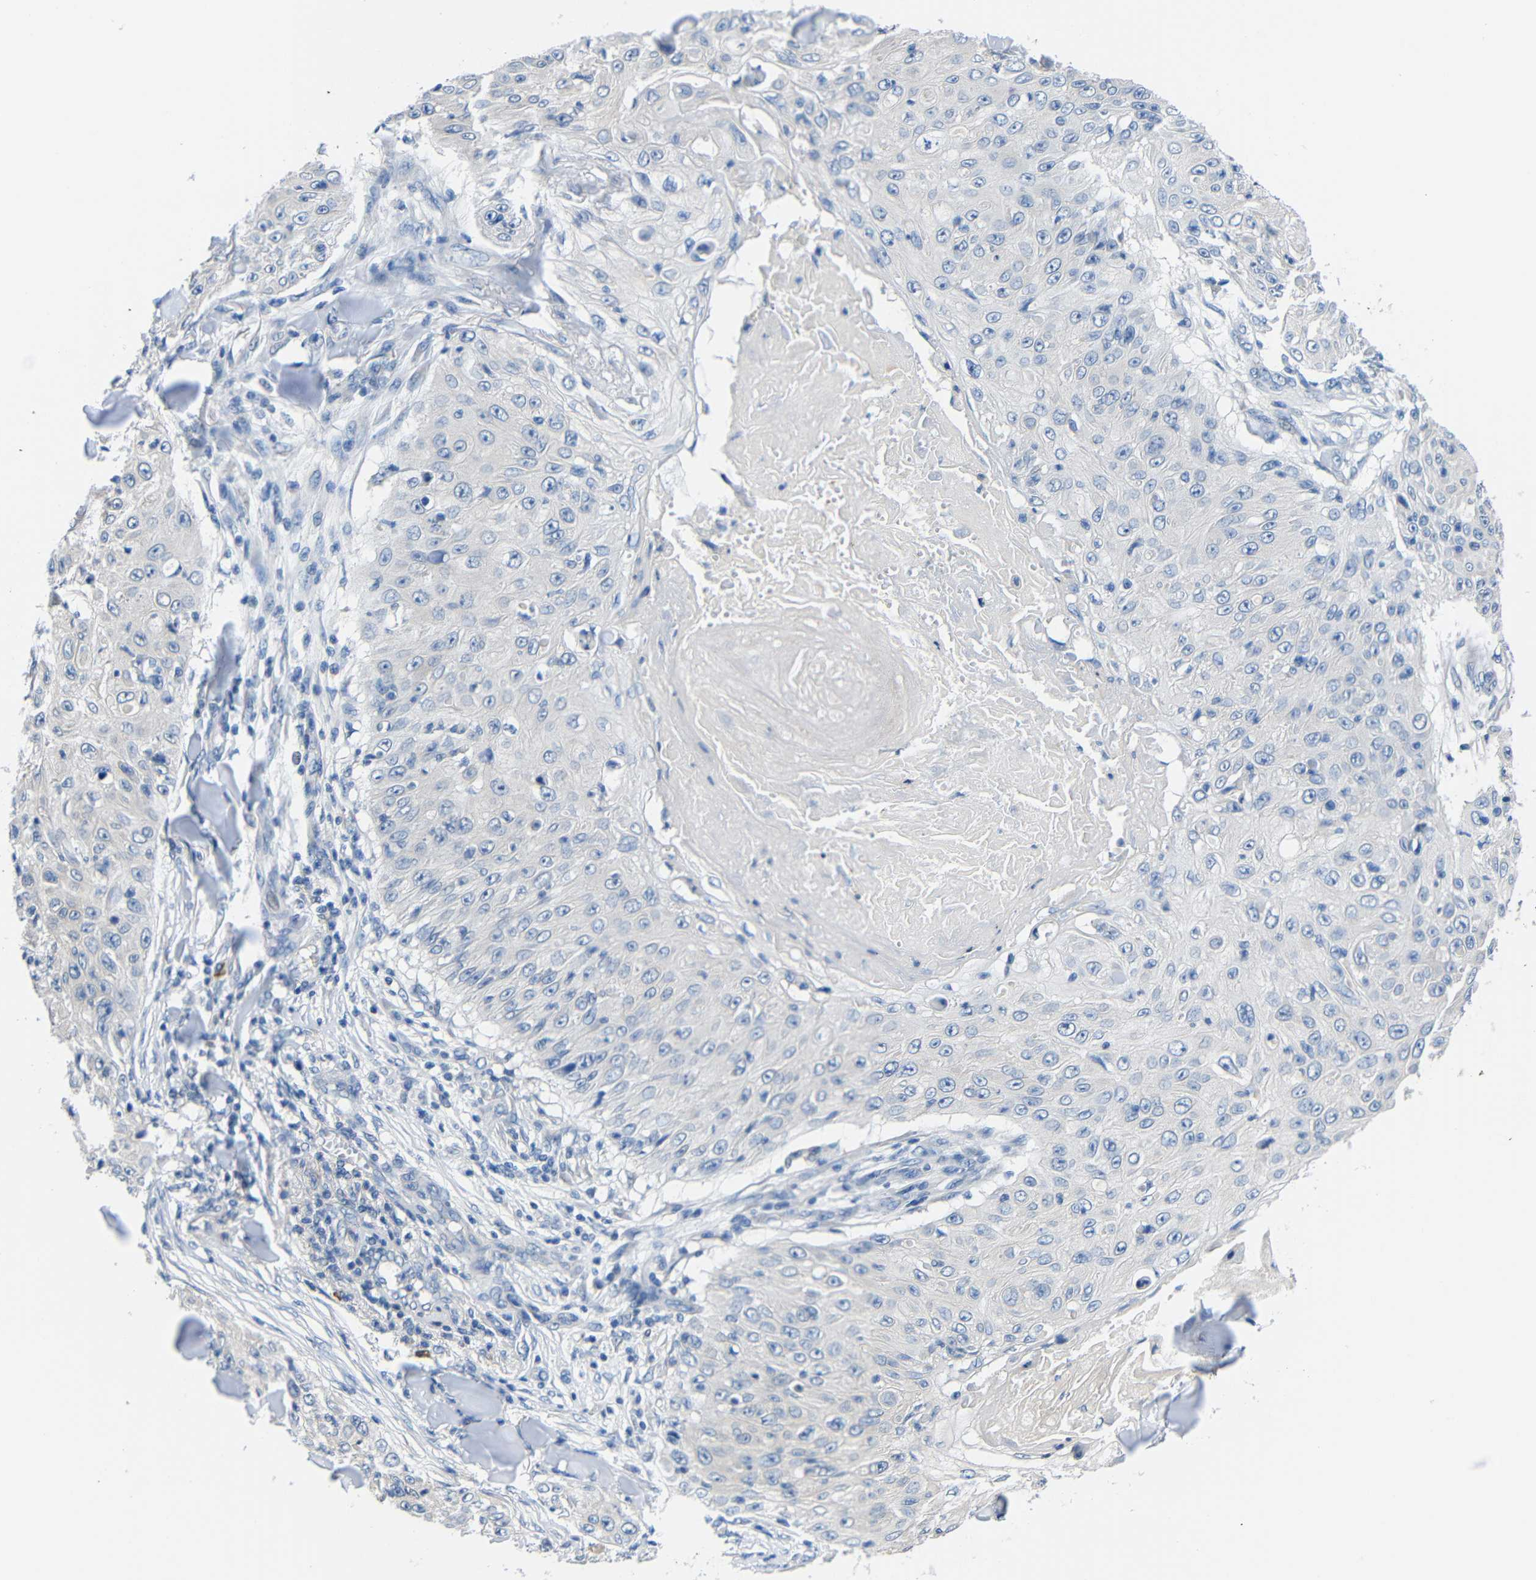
{"staining": {"intensity": "negative", "quantity": "none", "location": "none"}, "tissue": "skin cancer", "cell_type": "Tumor cells", "image_type": "cancer", "snomed": [{"axis": "morphology", "description": "Squamous cell carcinoma, NOS"}, {"axis": "topography", "description": "Skin"}], "caption": "DAB (3,3'-diaminobenzidine) immunohistochemical staining of human squamous cell carcinoma (skin) reveals no significant positivity in tumor cells.", "gene": "NEGR1", "patient": {"sex": "male", "age": 86}}